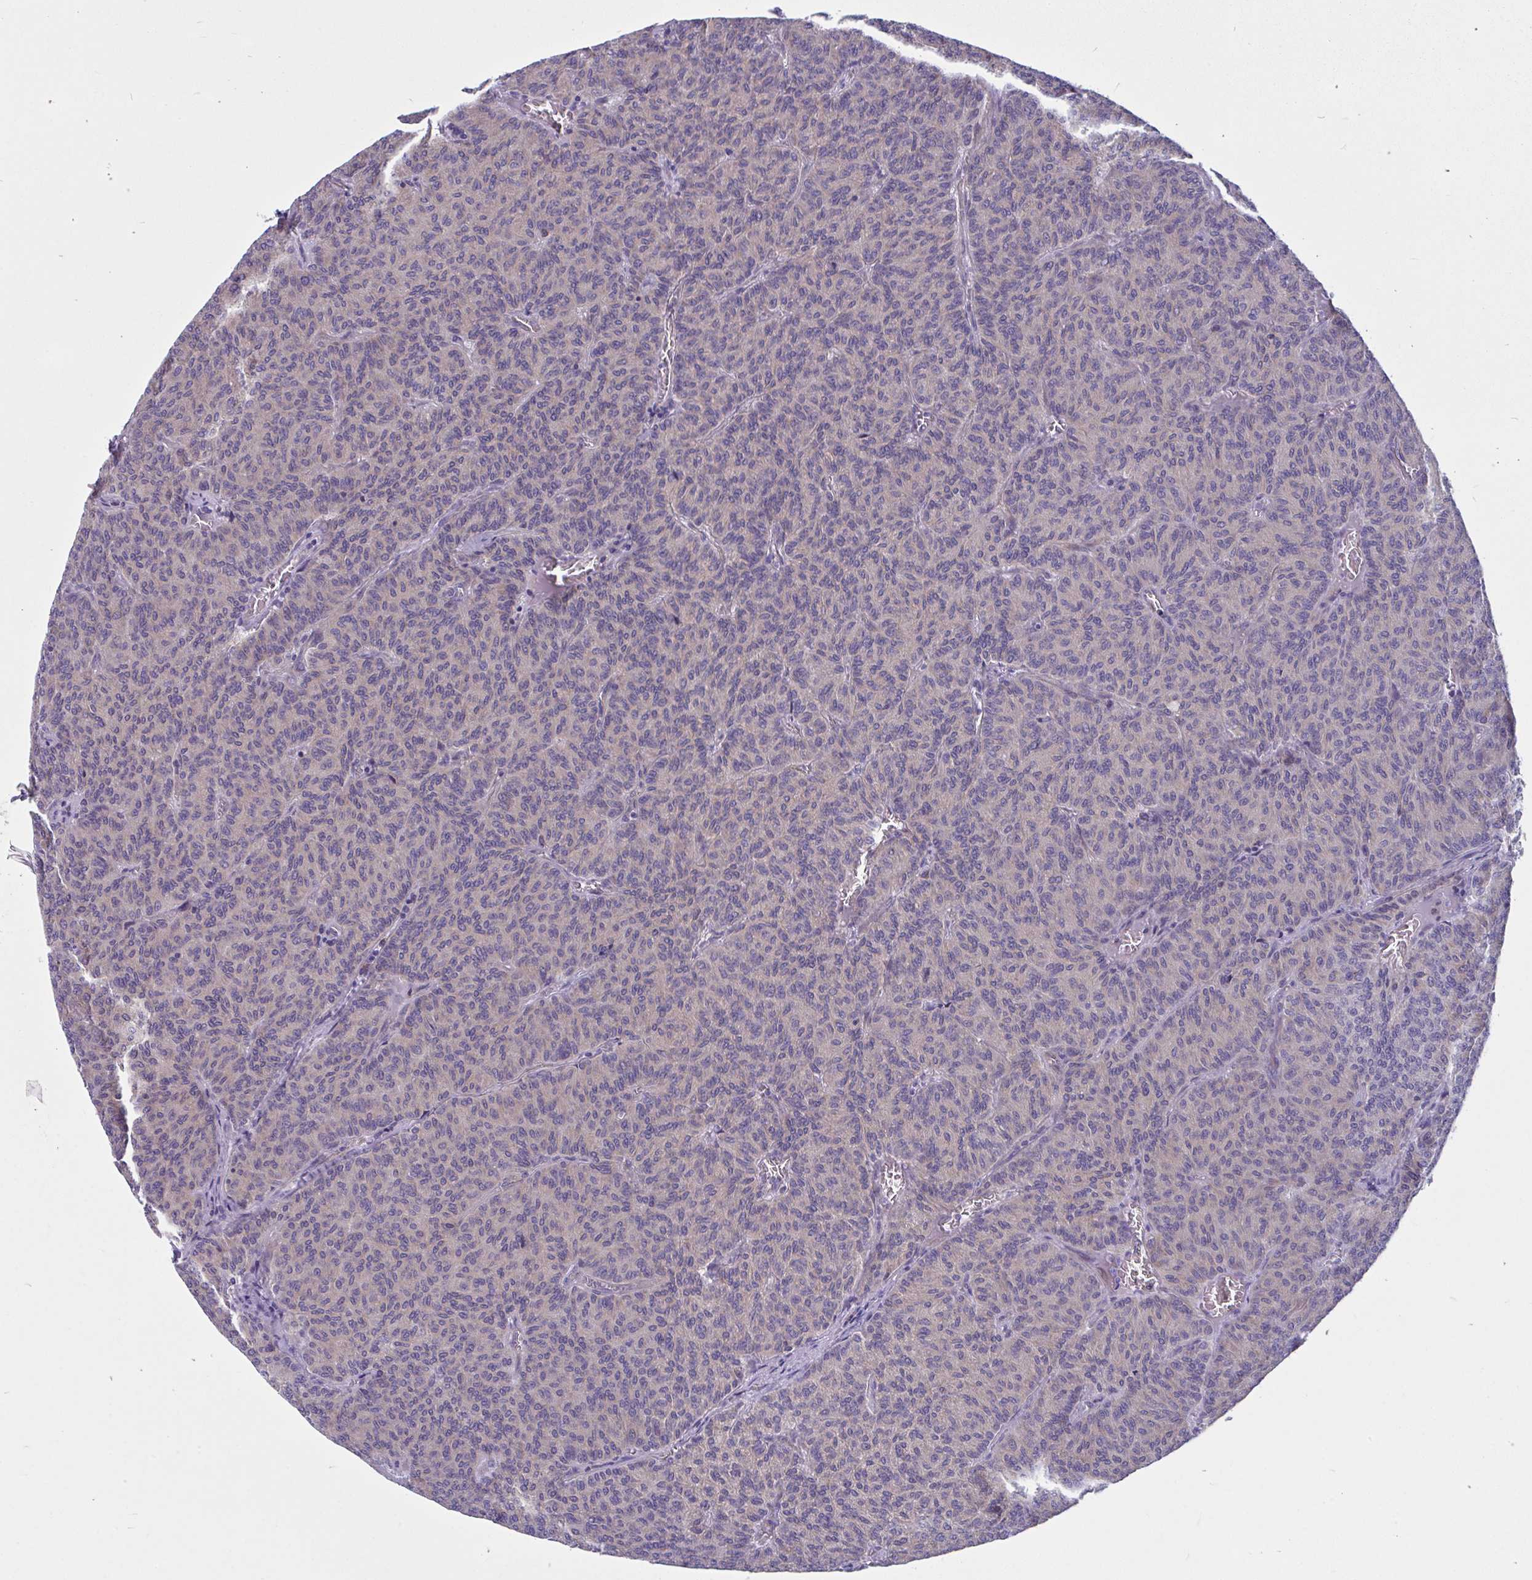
{"staining": {"intensity": "negative", "quantity": "none", "location": "none"}, "tissue": "carcinoid", "cell_type": "Tumor cells", "image_type": "cancer", "snomed": [{"axis": "morphology", "description": "Carcinoid, malignant, NOS"}, {"axis": "topography", "description": "Lung"}], "caption": "DAB (3,3'-diaminobenzidine) immunohistochemical staining of human malignant carcinoid reveals no significant staining in tumor cells.", "gene": "WBP1", "patient": {"sex": "male", "age": 61}}